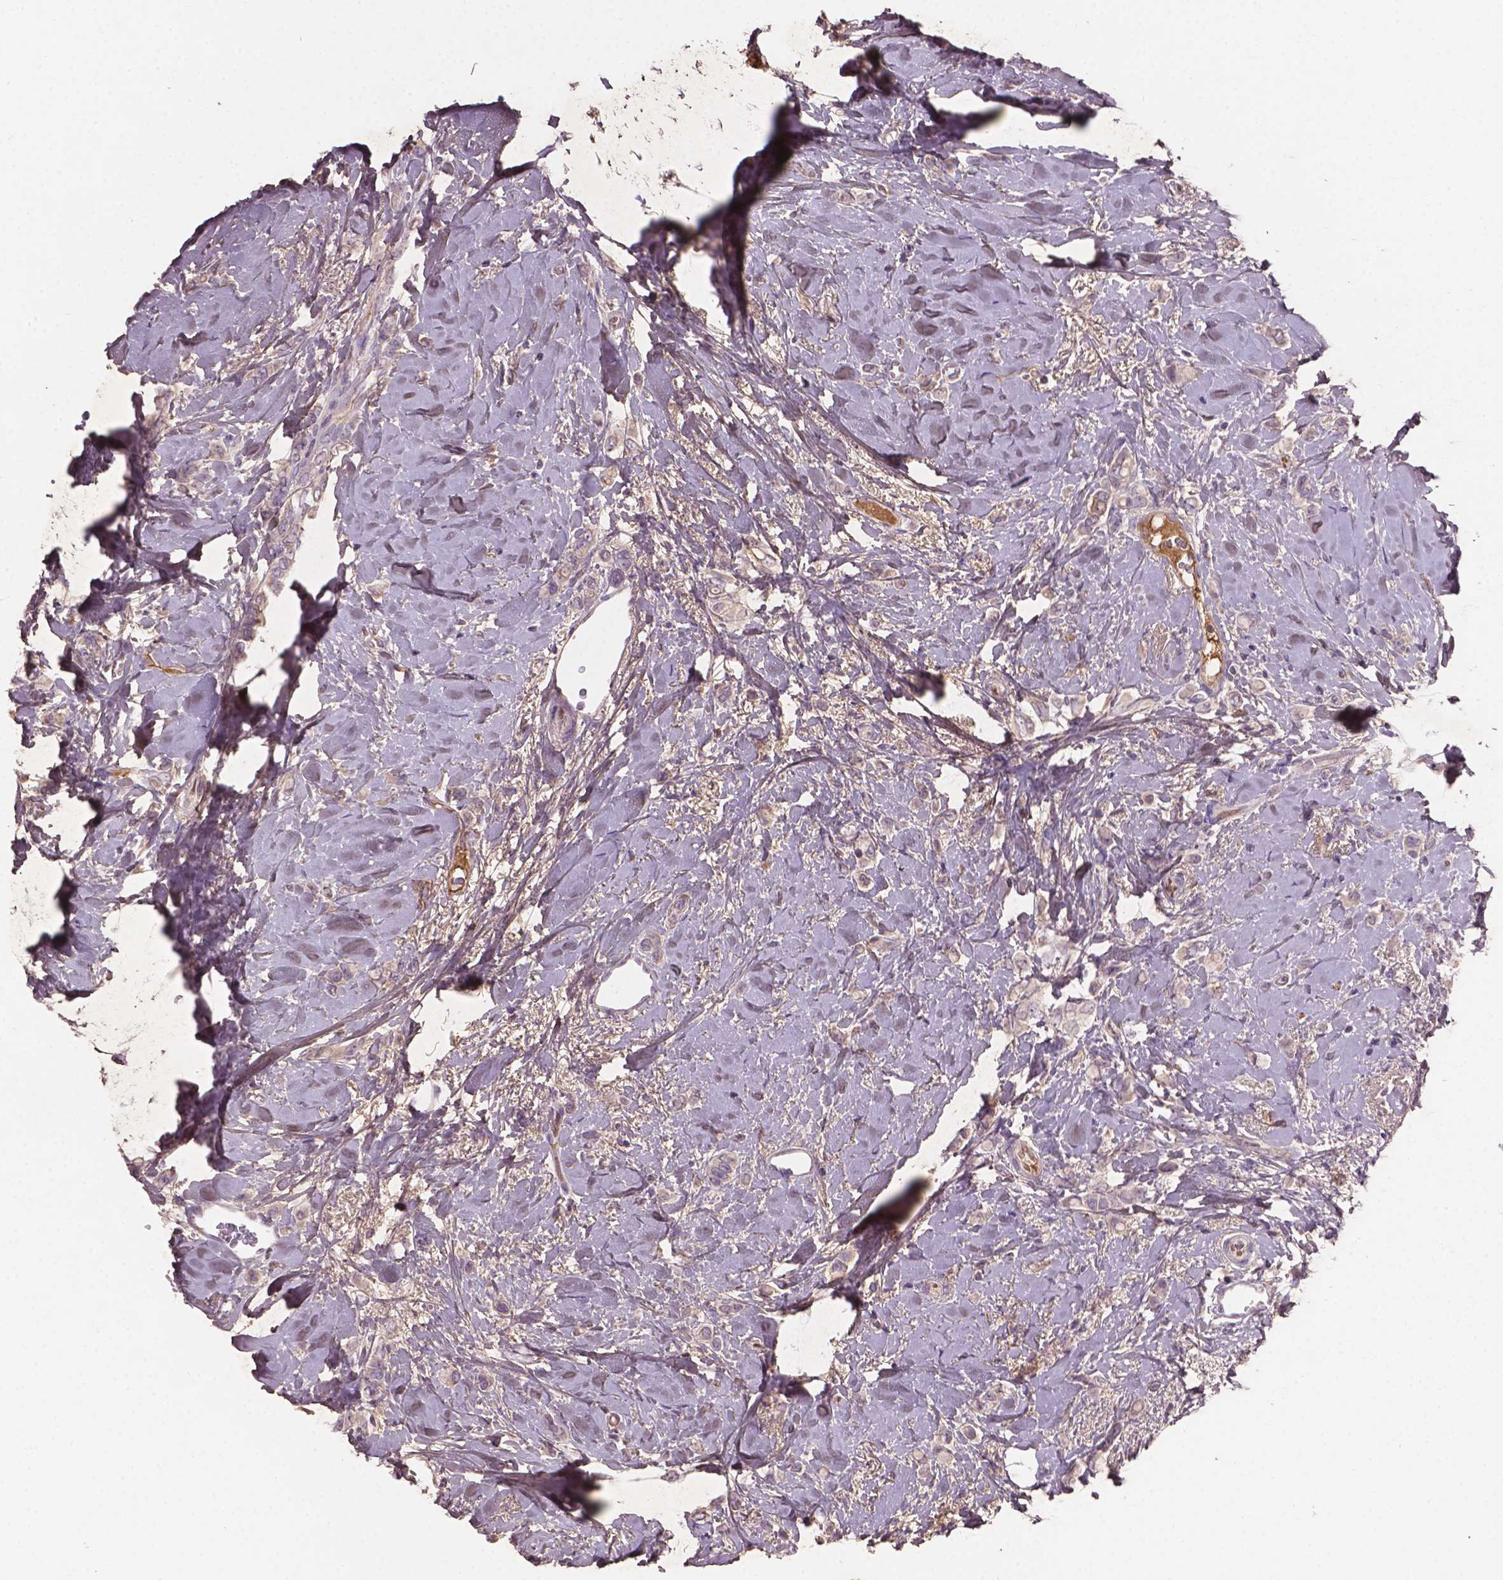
{"staining": {"intensity": "negative", "quantity": "none", "location": "none"}, "tissue": "breast cancer", "cell_type": "Tumor cells", "image_type": "cancer", "snomed": [{"axis": "morphology", "description": "Lobular carcinoma"}, {"axis": "topography", "description": "Breast"}], "caption": "The immunohistochemistry micrograph has no significant staining in tumor cells of breast lobular carcinoma tissue. (DAB immunohistochemistry visualized using brightfield microscopy, high magnification).", "gene": "SOX17", "patient": {"sex": "female", "age": 66}}